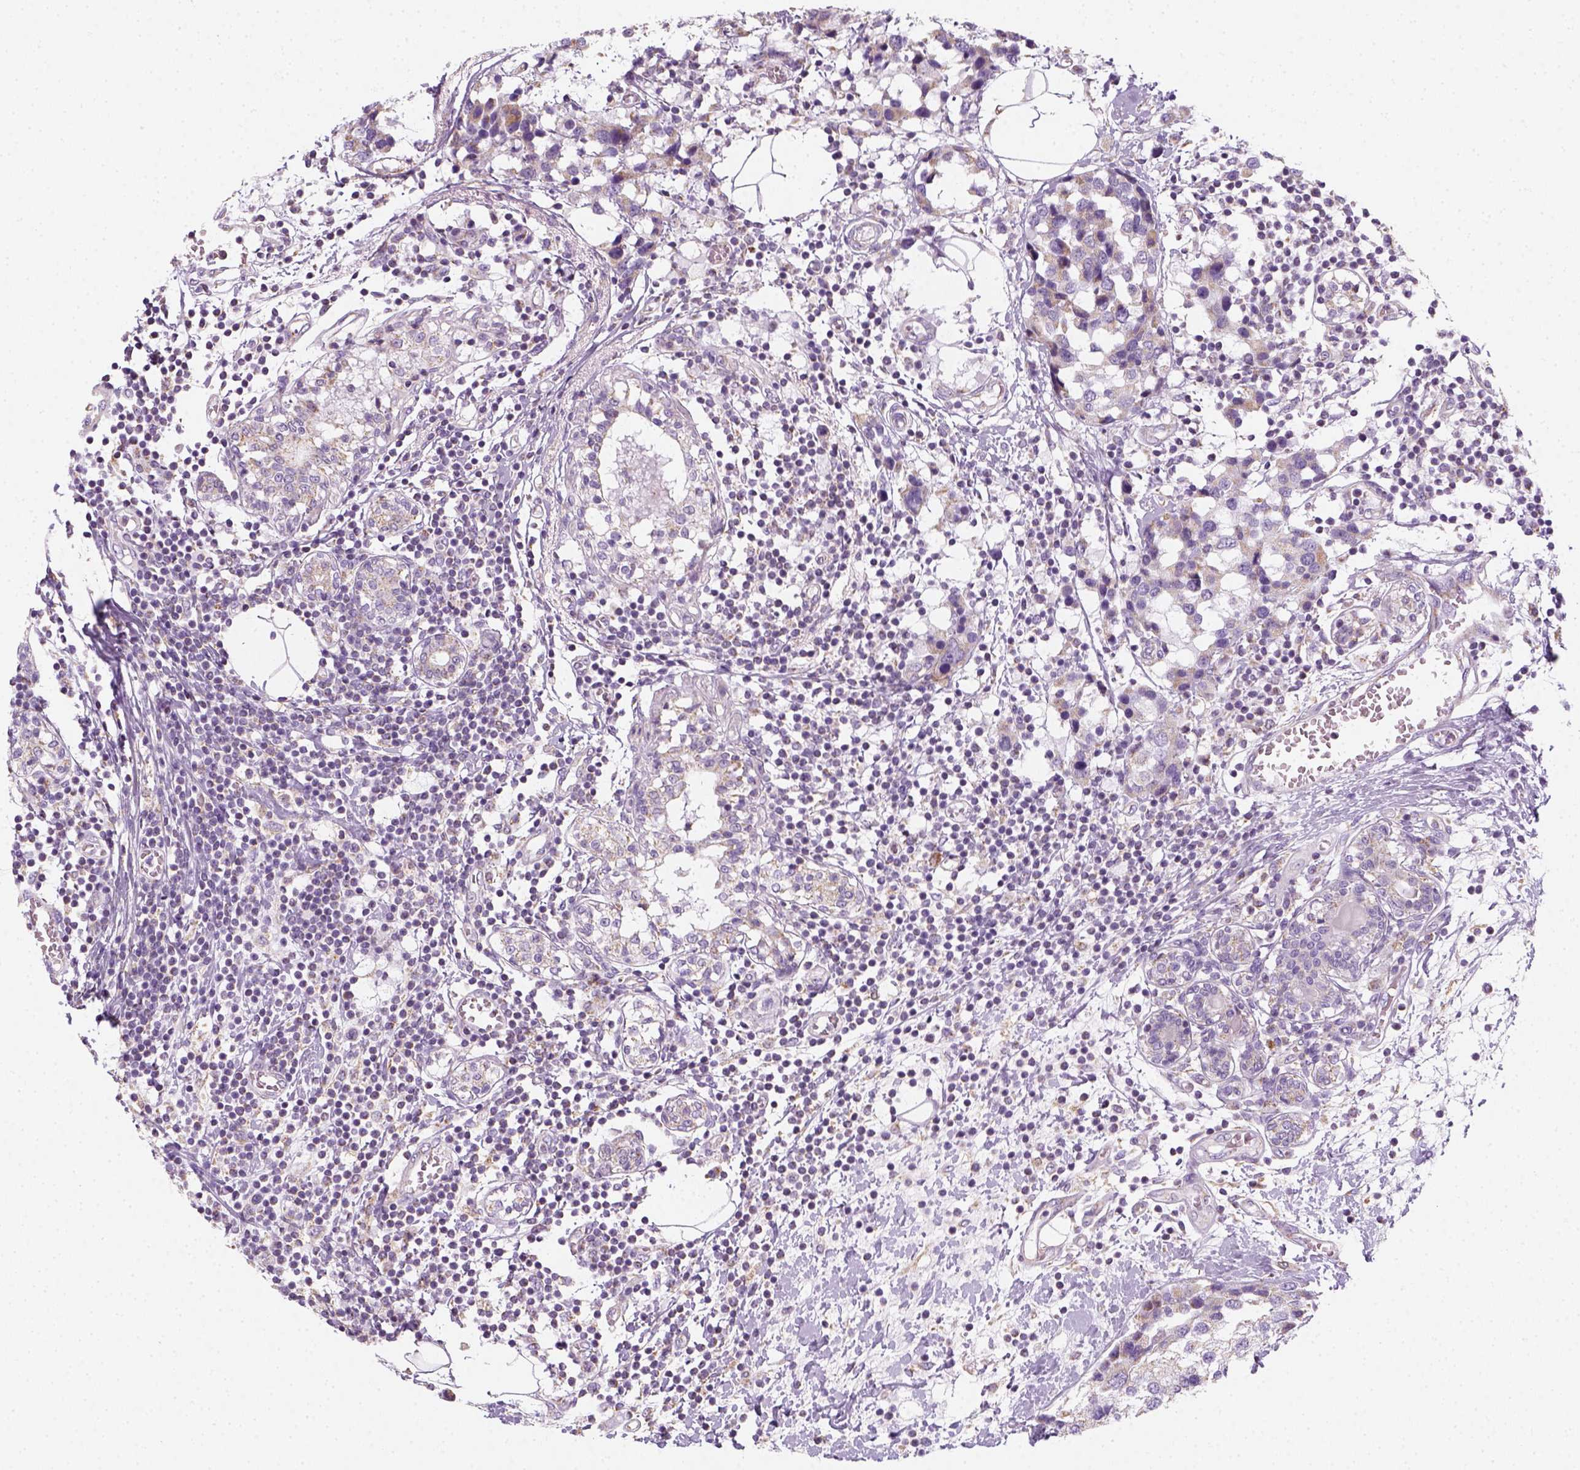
{"staining": {"intensity": "weak", "quantity": "25%-75%", "location": "cytoplasmic/membranous"}, "tissue": "breast cancer", "cell_type": "Tumor cells", "image_type": "cancer", "snomed": [{"axis": "morphology", "description": "Lobular carcinoma"}, {"axis": "topography", "description": "Breast"}], "caption": "IHC (DAB) staining of lobular carcinoma (breast) reveals weak cytoplasmic/membranous protein expression in approximately 25%-75% of tumor cells.", "gene": "AWAT2", "patient": {"sex": "female", "age": 59}}